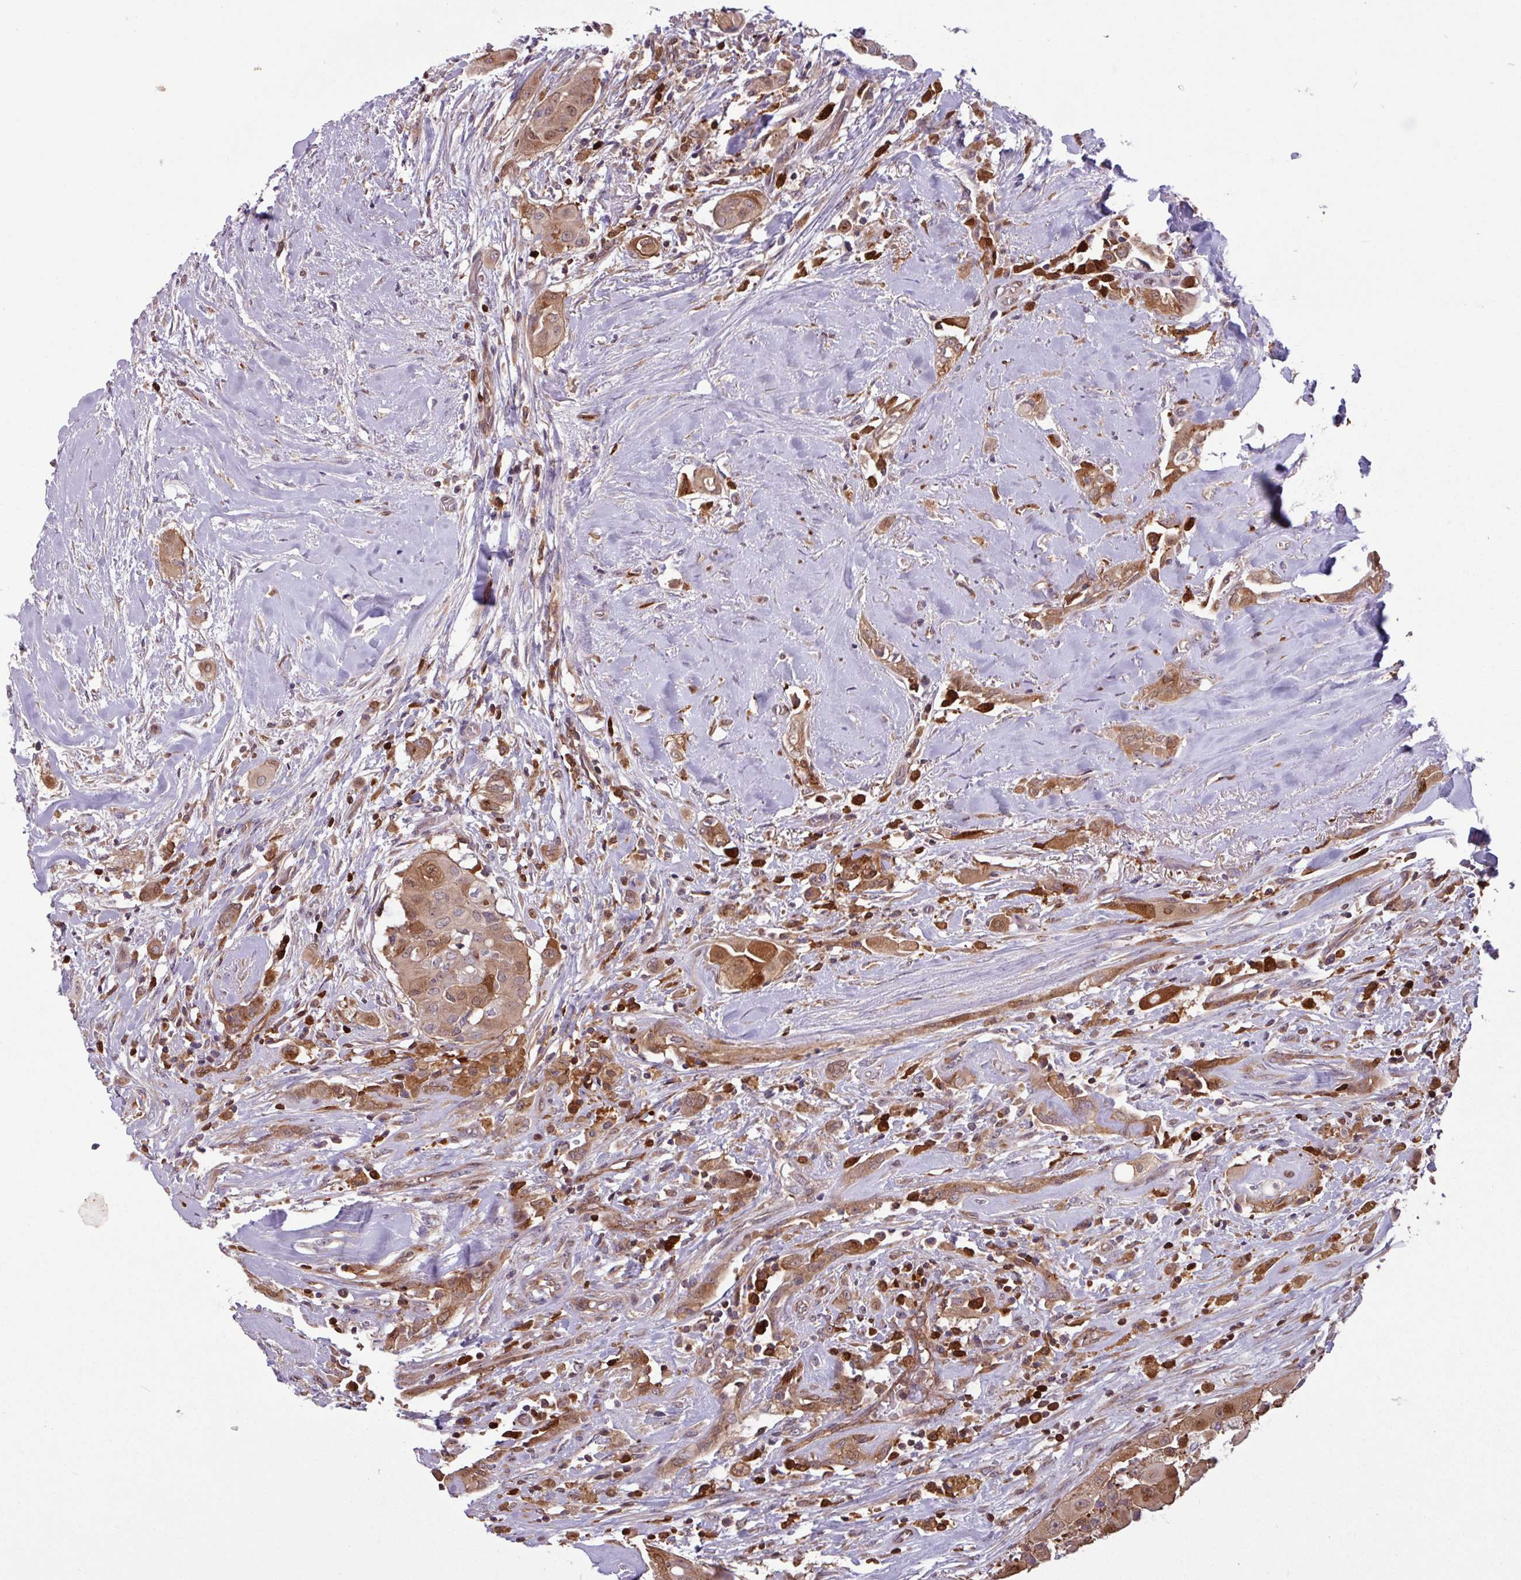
{"staining": {"intensity": "moderate", "quantity": ">75%", "location": "cytoplasmic/membranous,nuclear"}, "tissue": "thyroid cancer", "cell_type": "Tumor cells", "image_type": "cancer", "snomed": [{"axis": "morphology", "description": "Papillary adenocarcinoma, NOS"}, {"axis": "topography", "description": "Thyroid gland"}], "caption": "A brown stain labels moderate cytoplasmic/membranous and nuclear expression of a protein in thyroid cancer tumor cells.", "gene": "SEC61G", "patient": {"sex": "female", "age": 59}}